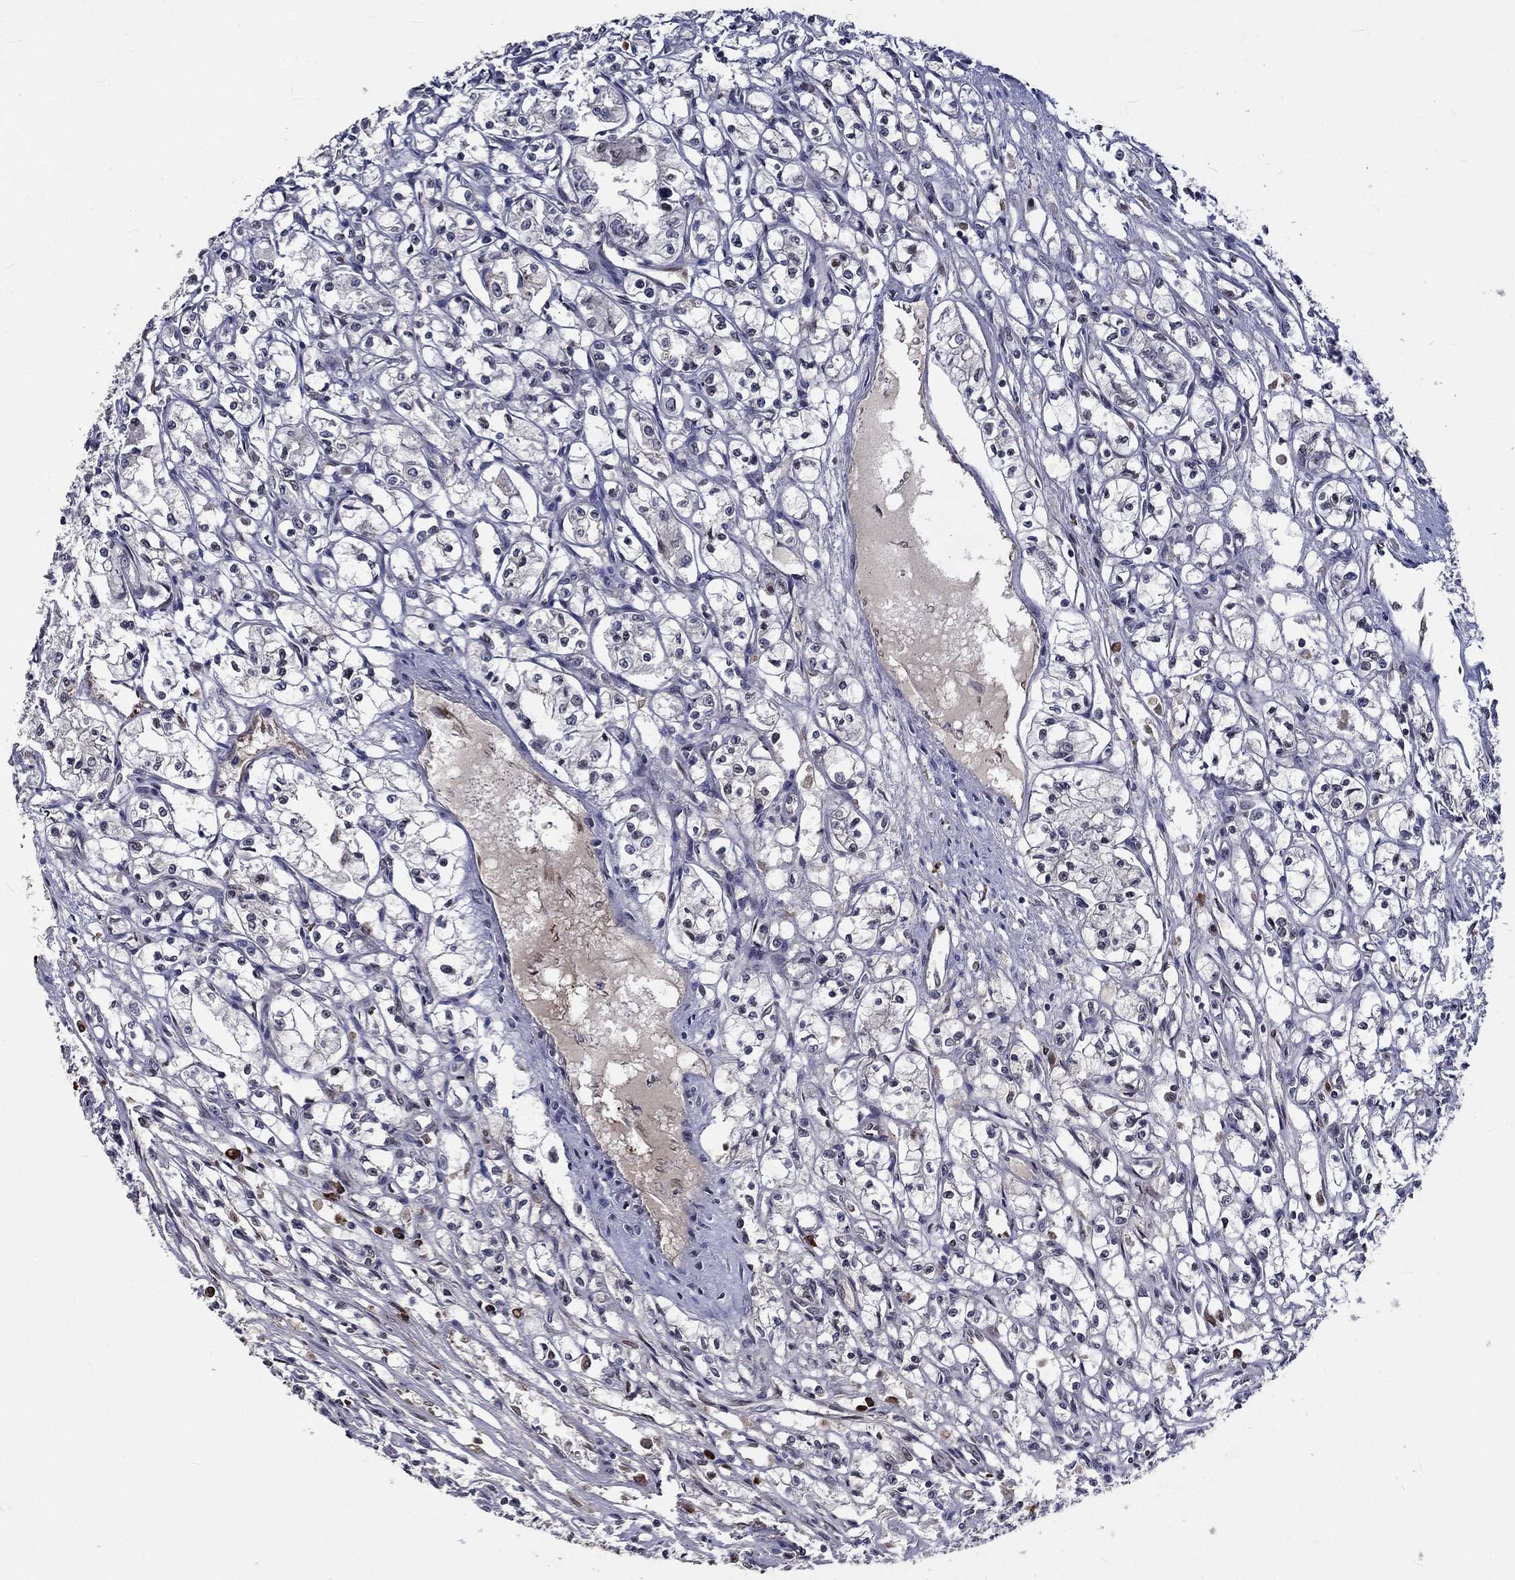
{"staining": {"intensity": "negative", "quantity": "none", "location": "none"}, "tissue": "renal cancer", "cell_type": "Tumor cells", "image_type": "cancer", "snomed": [{"axis": "morphology", "description": "Adenocarcinoma, NOS"}, {"axis": "topography", "description": "Kidney"}], "caption": "Immunohistochemical staining of human renal cancer reveals no significant expression in tumor cells.", "gene": "CETN3", "patient": {"sex": "male", "age": 56}}